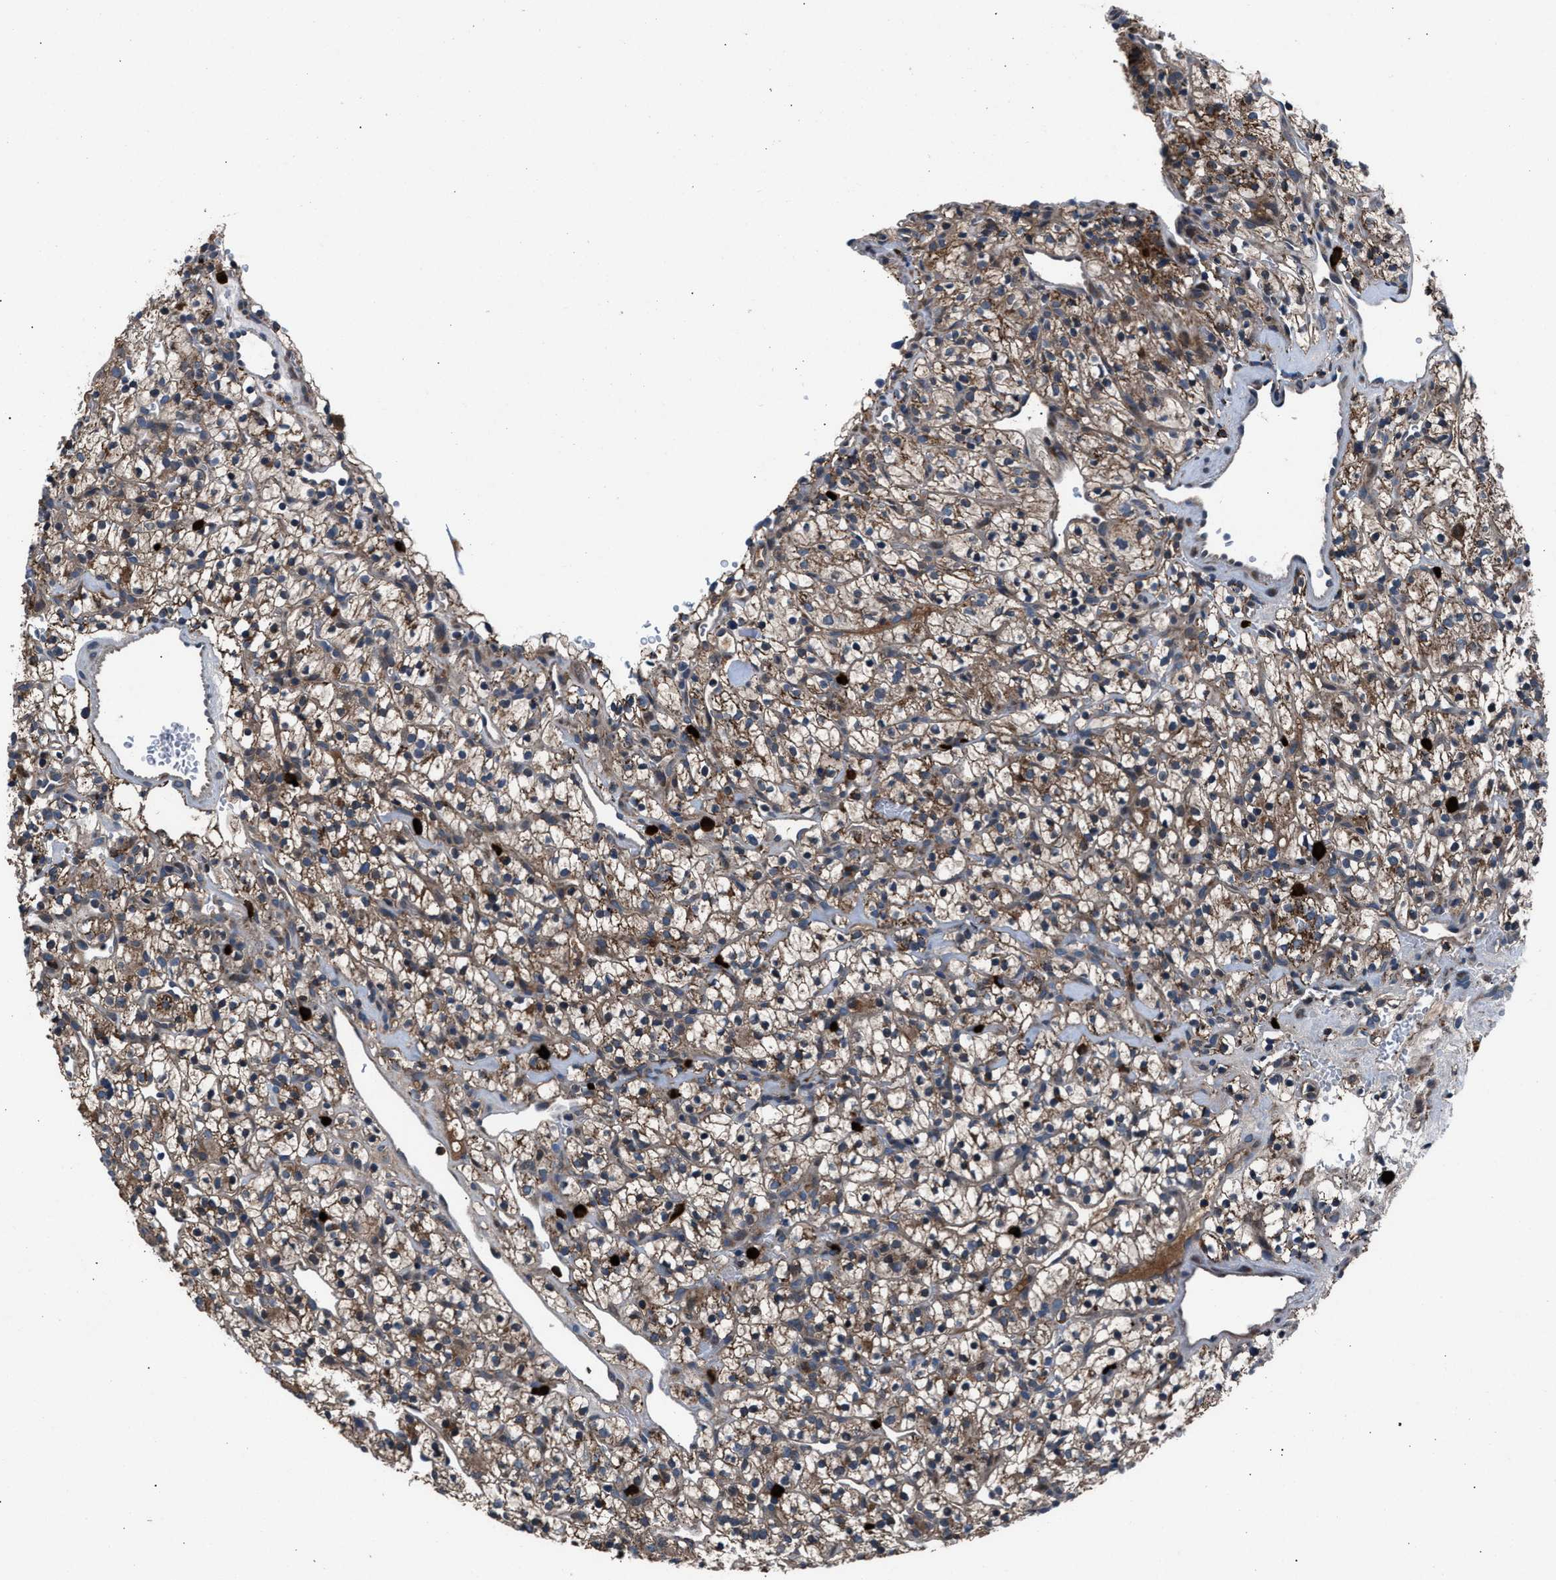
{"staining": {"intensity": "moderate", "quantity": ">75%", "location": "cytoplasmic/membranous"}, "tissue": "renal cancer", "cell_type": "Tumor cells", "image_type": "cancer", "snomed": [{"axis": "morphology", "description": "Adenocarcinoma, NOS"}, {"axis": "topography", "description": "Kidney"}], "caption": "Protein staining shows moderate cytoplasmic/membranous positivity in approximately >75% of tumor cells in renal cancer (adenocarcinoma). (DAB (3,3'-diaminobenzidine) = brown stain, brightfield microscopy at high magnification).", "gene": "FAM221A", "patient": {"sex": "female", "age": 57}}